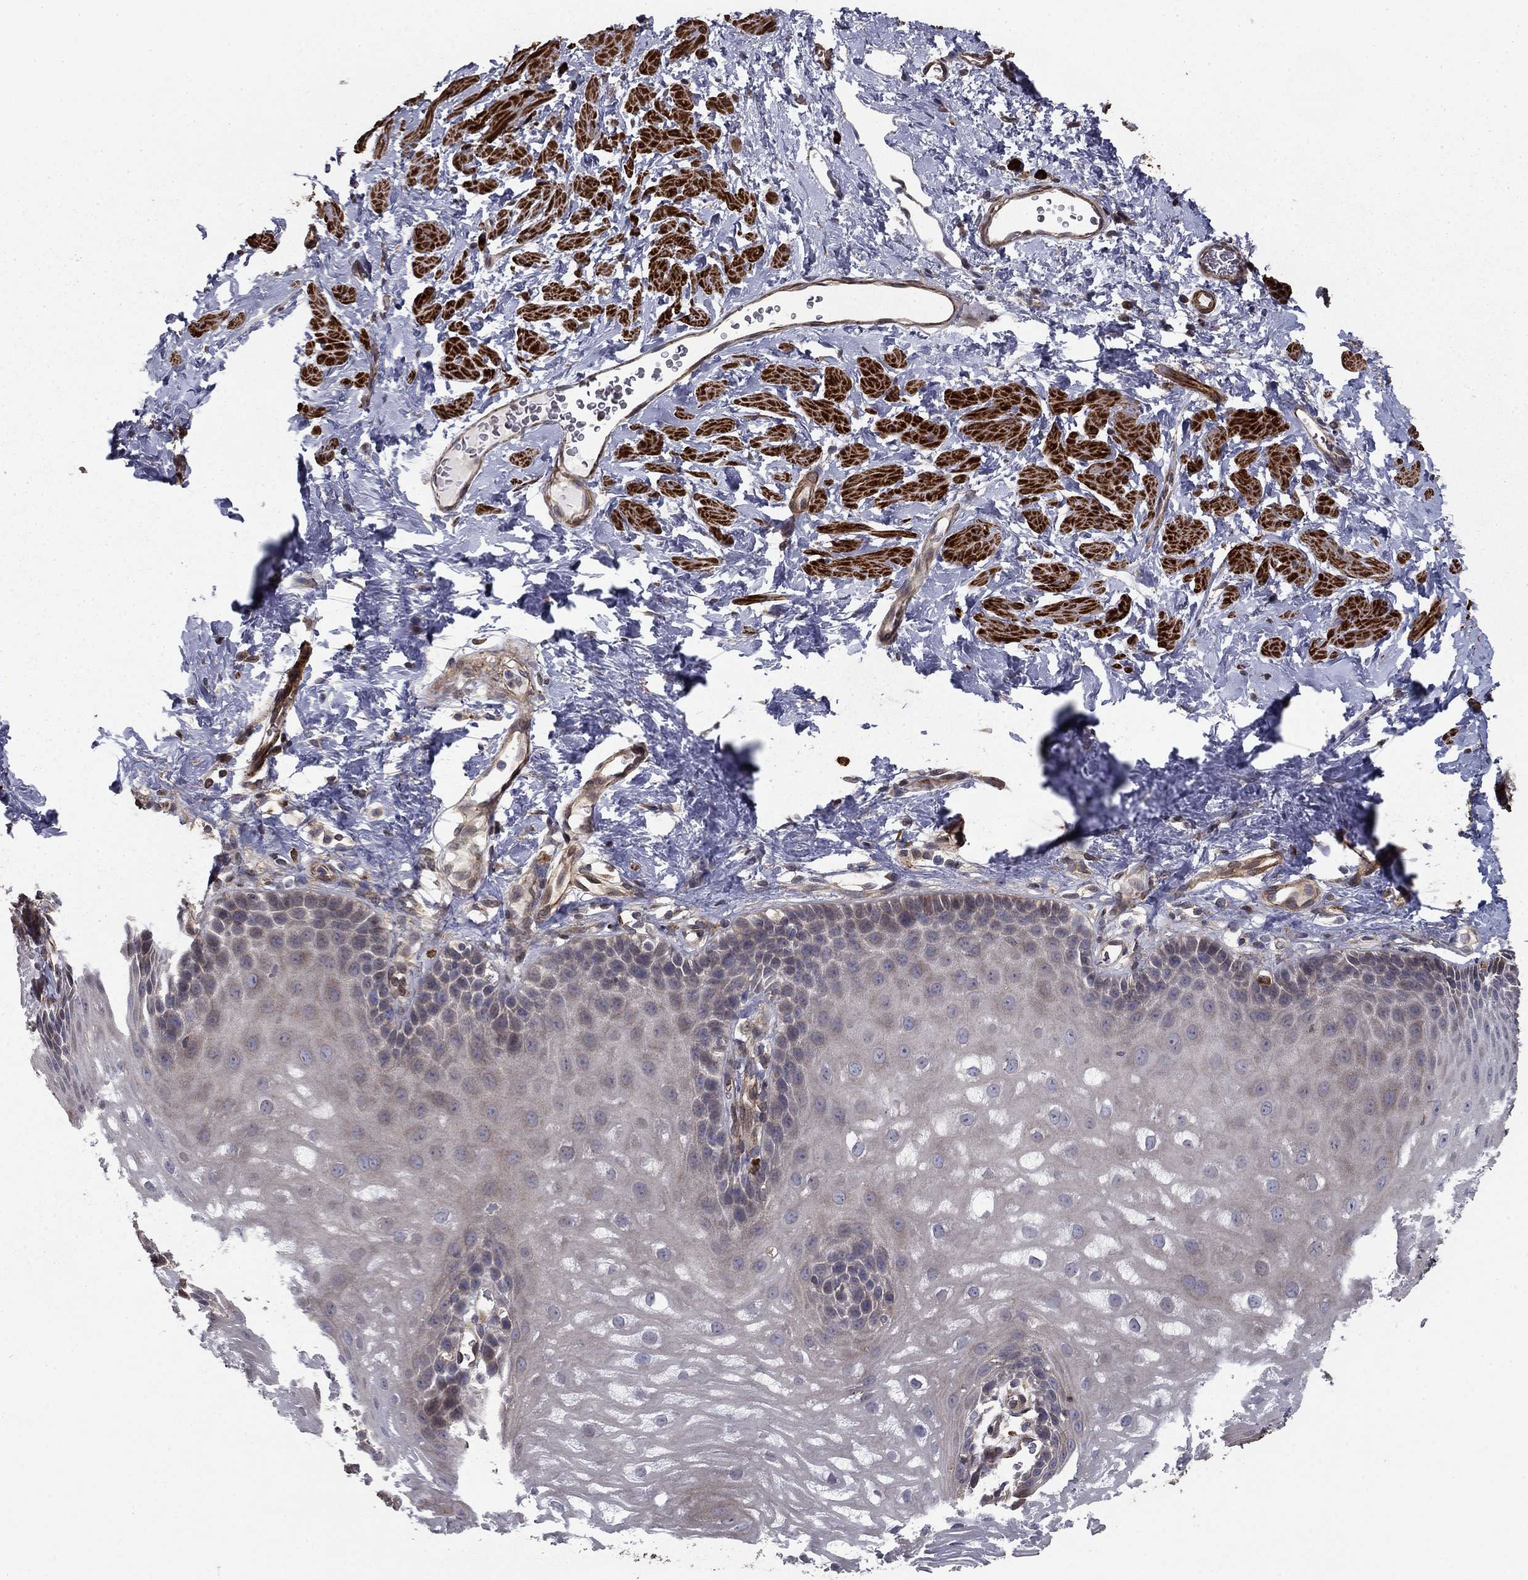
{"staining": {"intensity": "negative", "quantity": "none", "location": "none"}, "tissue": "esophagus", "cell_type": "Squamous epithelial cells", "image_type": "normal", "snomed": [{"axis": "morphology", "description": "Normal tissue, NOS"}, {"axis": "topography", "description": "Esophagus"}], "caption": "The immunohistochemistry histopathology image has no significant expression in squamous epithelial cells of esophagus. The staining was performed using DAB (3,3'-diaminobenzidine) to visualize the protein expression in brown, while the nuclei were stained in blue with hematoxylin (Magnification: 20x).", "gene": "HABP4", "patient": {"sex": "male", "age": 64}}